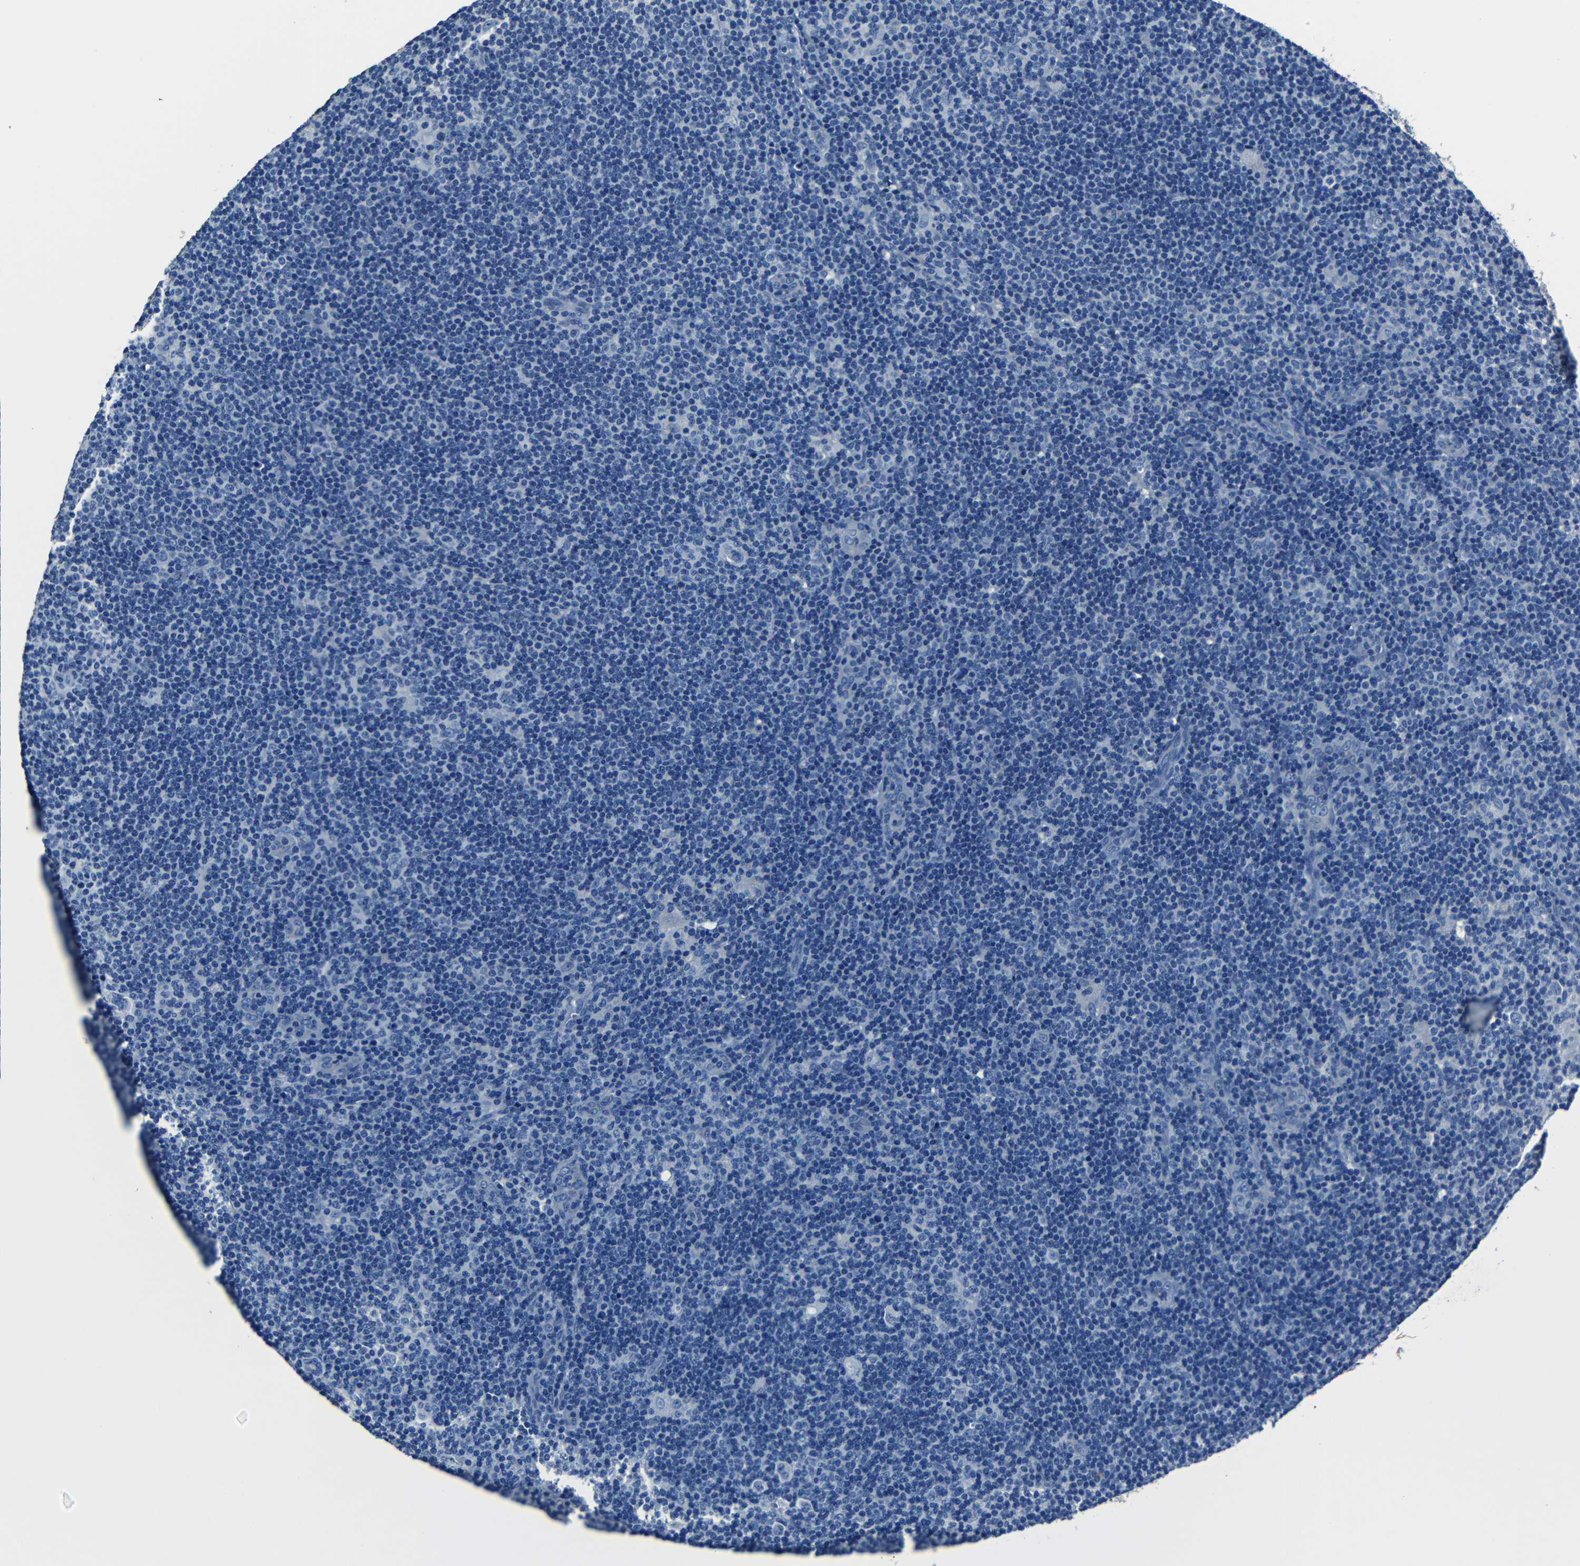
{"staining": {"intensity": "negative", "quantity": "none", "location": "none"}, "tissue": "lymphoma", "cell_type": "Tumor cells", "image_type": "cancer", "snomed": [{"axis": "morphology", "description": "Hodgkin's disease, NOS"}, {"axis": "topography", "description": "Lymph node"}], "caption": "A histopathology image of lymphoma stained for a protein displays no brown staining in tumor cells.", "gene": "NCMAP", "patient": {"sex": "female", "age": 57}}